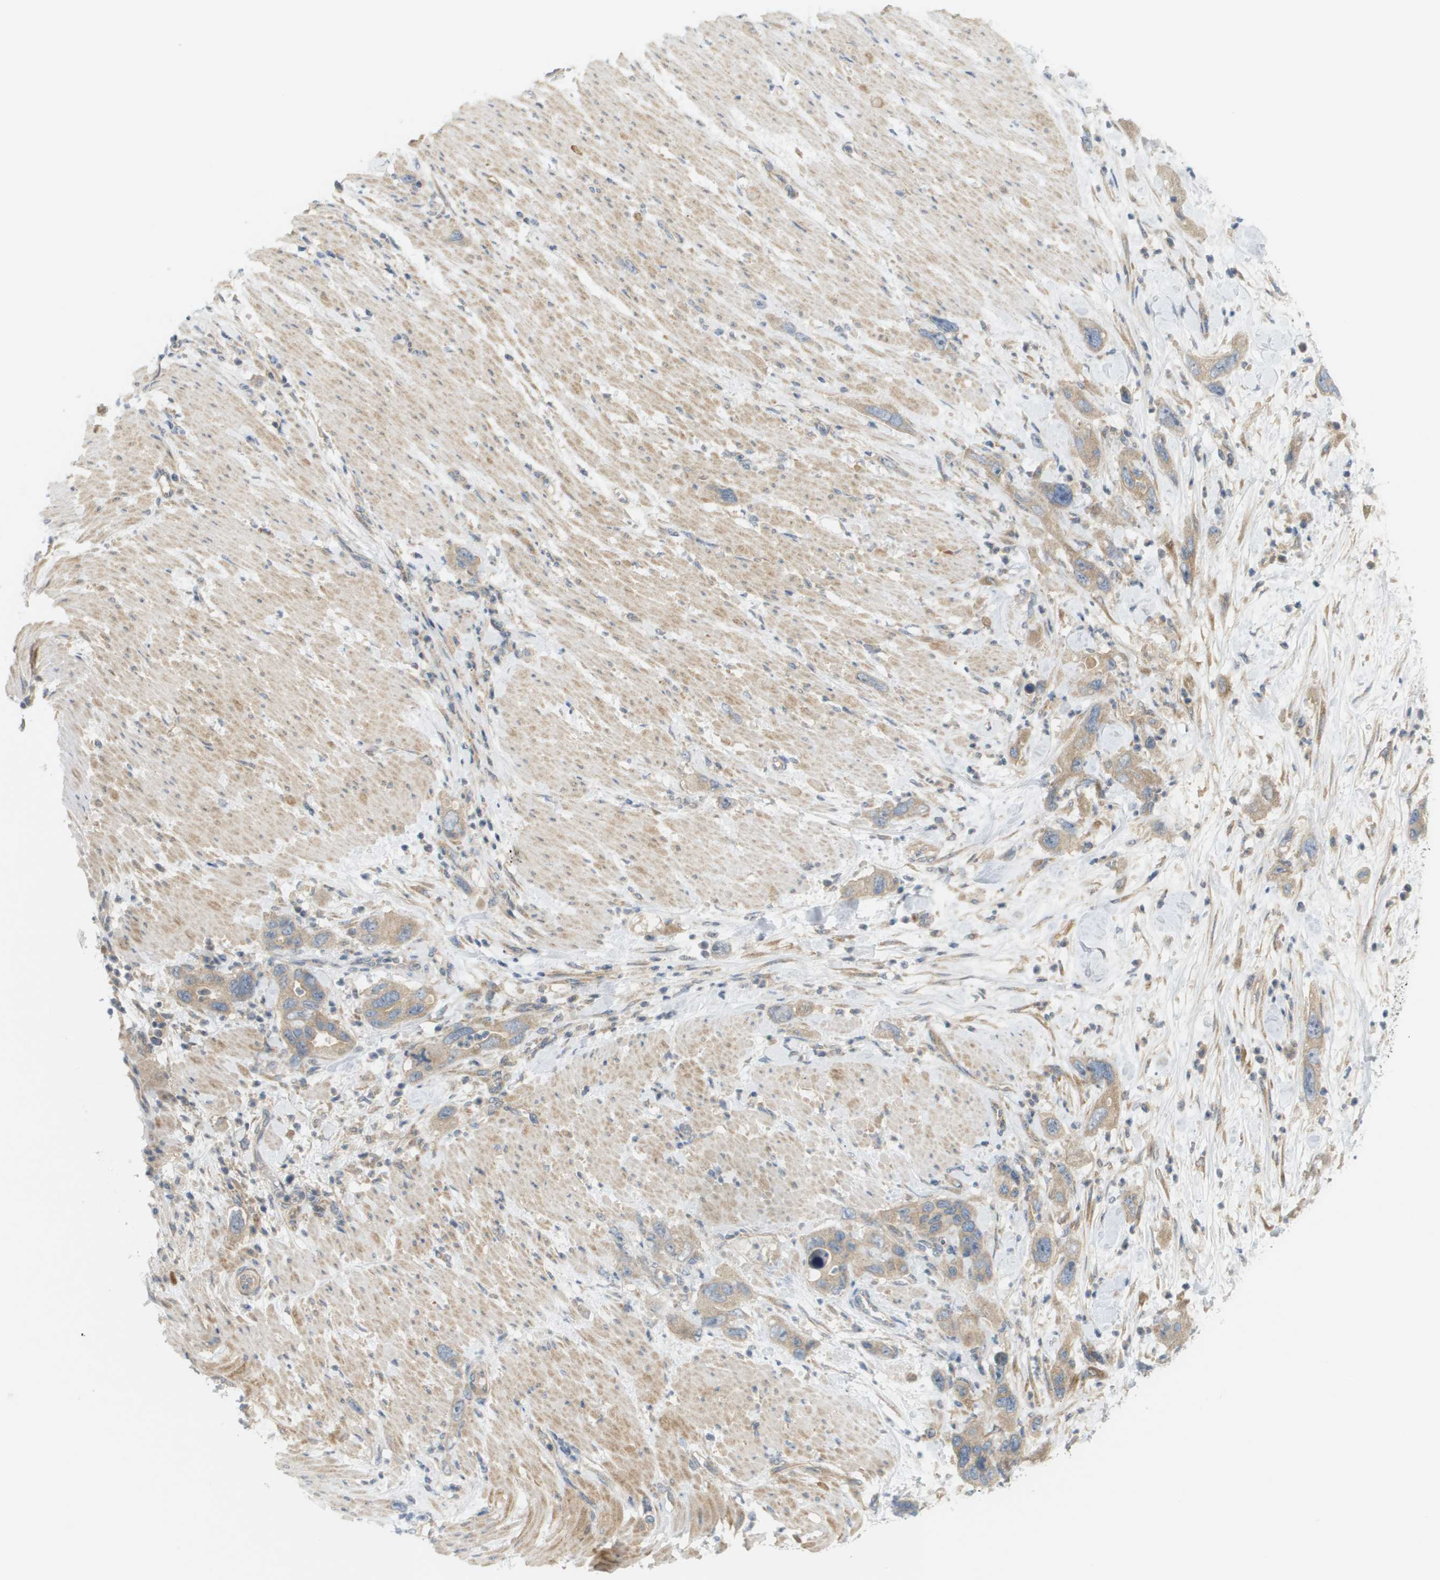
{"staining": {"intensity": "weak", "quantity": ">75%", "location": "cytoplasmic/membranous"}, "tissue": "pancreatic cancer", "cell_type": "Tumor cells", "image_type": "cancer", "snomed": [{"axis": "morphology", "description": "Normal tissue, NOS"}, {"axis": "morphology", "description": "Adenocarcinoma, NOS"}, {"axis": "topography", "description": "Pancreas"}], "caption": "Protein staining shows weak cytoplasmic/membranous staining in about >75% of tumor cells in adenocarcinoma (pancreatic). (DAB IHC with brightfield microscopy, high magnification).", "gene": "PROC", "patient": {"sex": "female", "age": 71}}